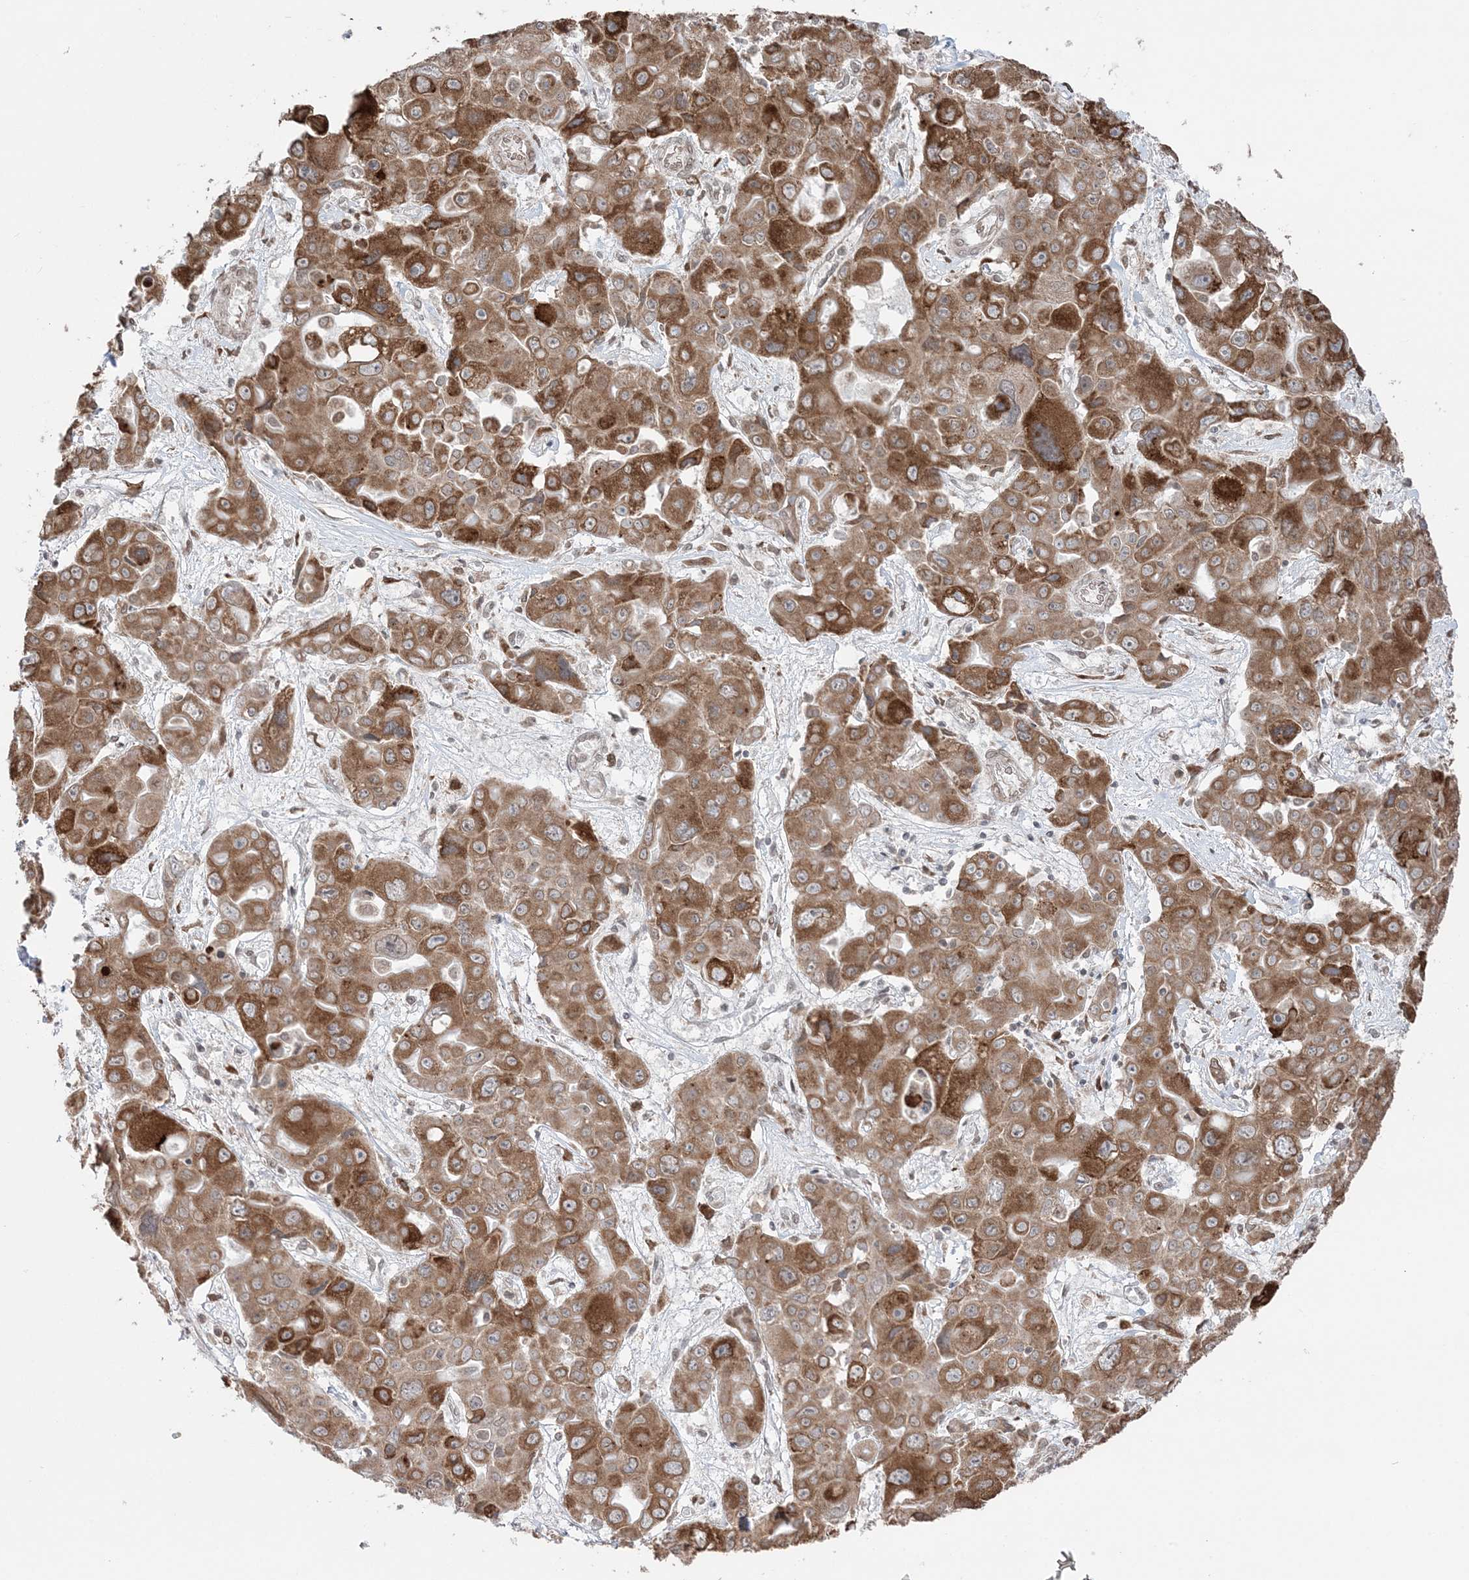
{"staining": {"intensity": "moderate", "quantity": ">75%", "location": "cytoplasmic/membranous"}, "tissue": "liver cancer", "cell_type": "Tumor cells", "image_type": "cancer", "snomed": [{"axis": "morphology", "description": "Cholangiocarcinoma"}, {"axis": "topography", "description": "Liver"}], "caption": "Protein staining of liver cancer (cholangiocarcinoma) tissue displays moderate cytoplasmic/membranous expression in about >75% of tumor cells.", "gene": "TMED10", "patient": {"sex": "male", "age": 67}}